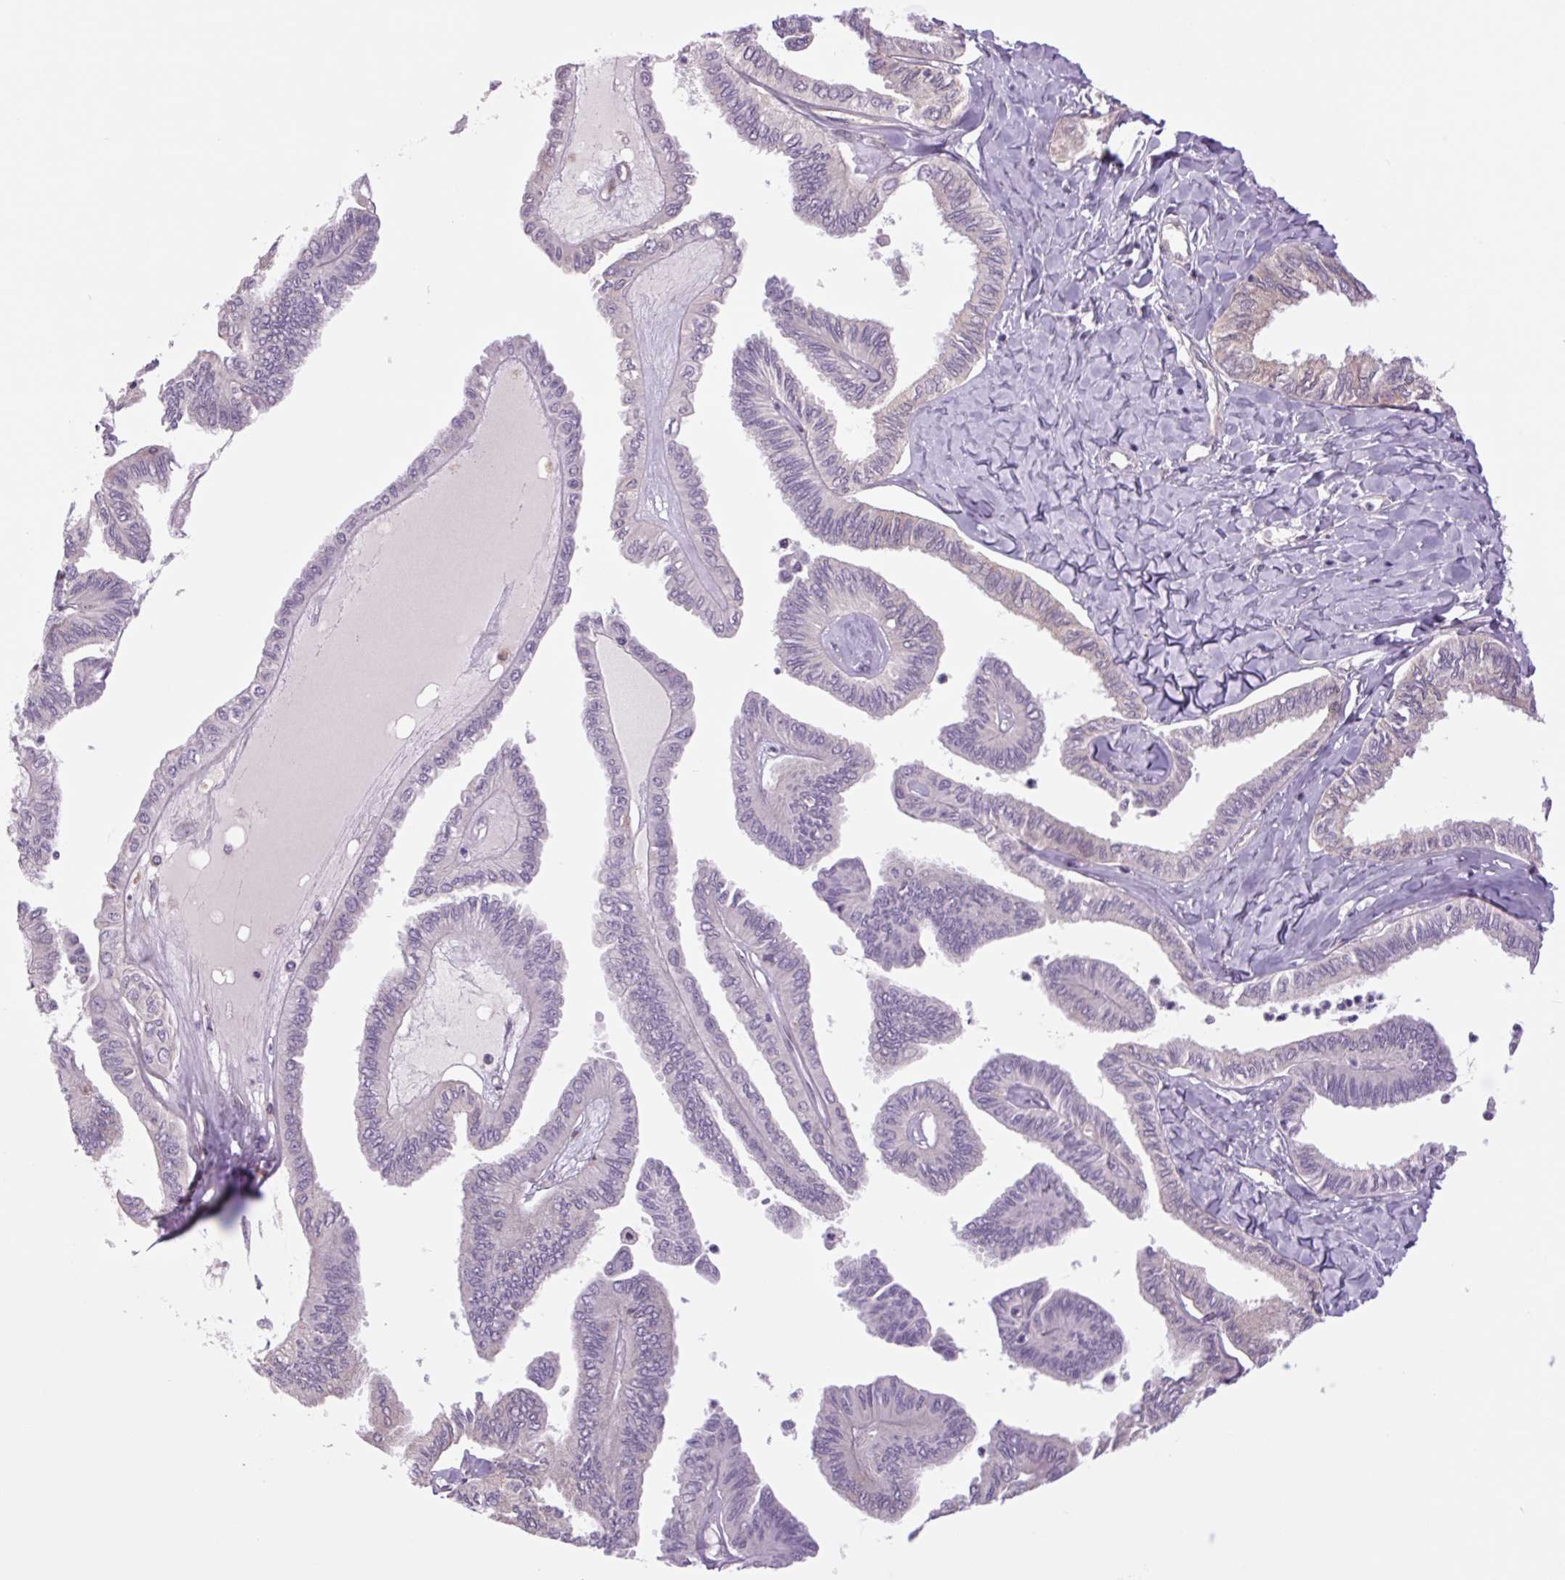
{"staining": {"intensity": "negative", "quantity": "none", "location": "none"}, "tissue": "ovarian cancer", "cell_type": "Tumor cells", "image_type": "cancer", "snomed": [{"axis": "morphology", "description": "Carcinoma, endometroid"}, {"axis": "topography", "description": "Ovary"}], "caption": "Immunohistochemistry (IHC) histopathology image of ovarian cancer (endometroid carcinoma) stained for a protein (brown), which shows no positivity in tumor cells.", "gene": "PLA2G4A", "patient": {"sex": "female", "age": 70}}